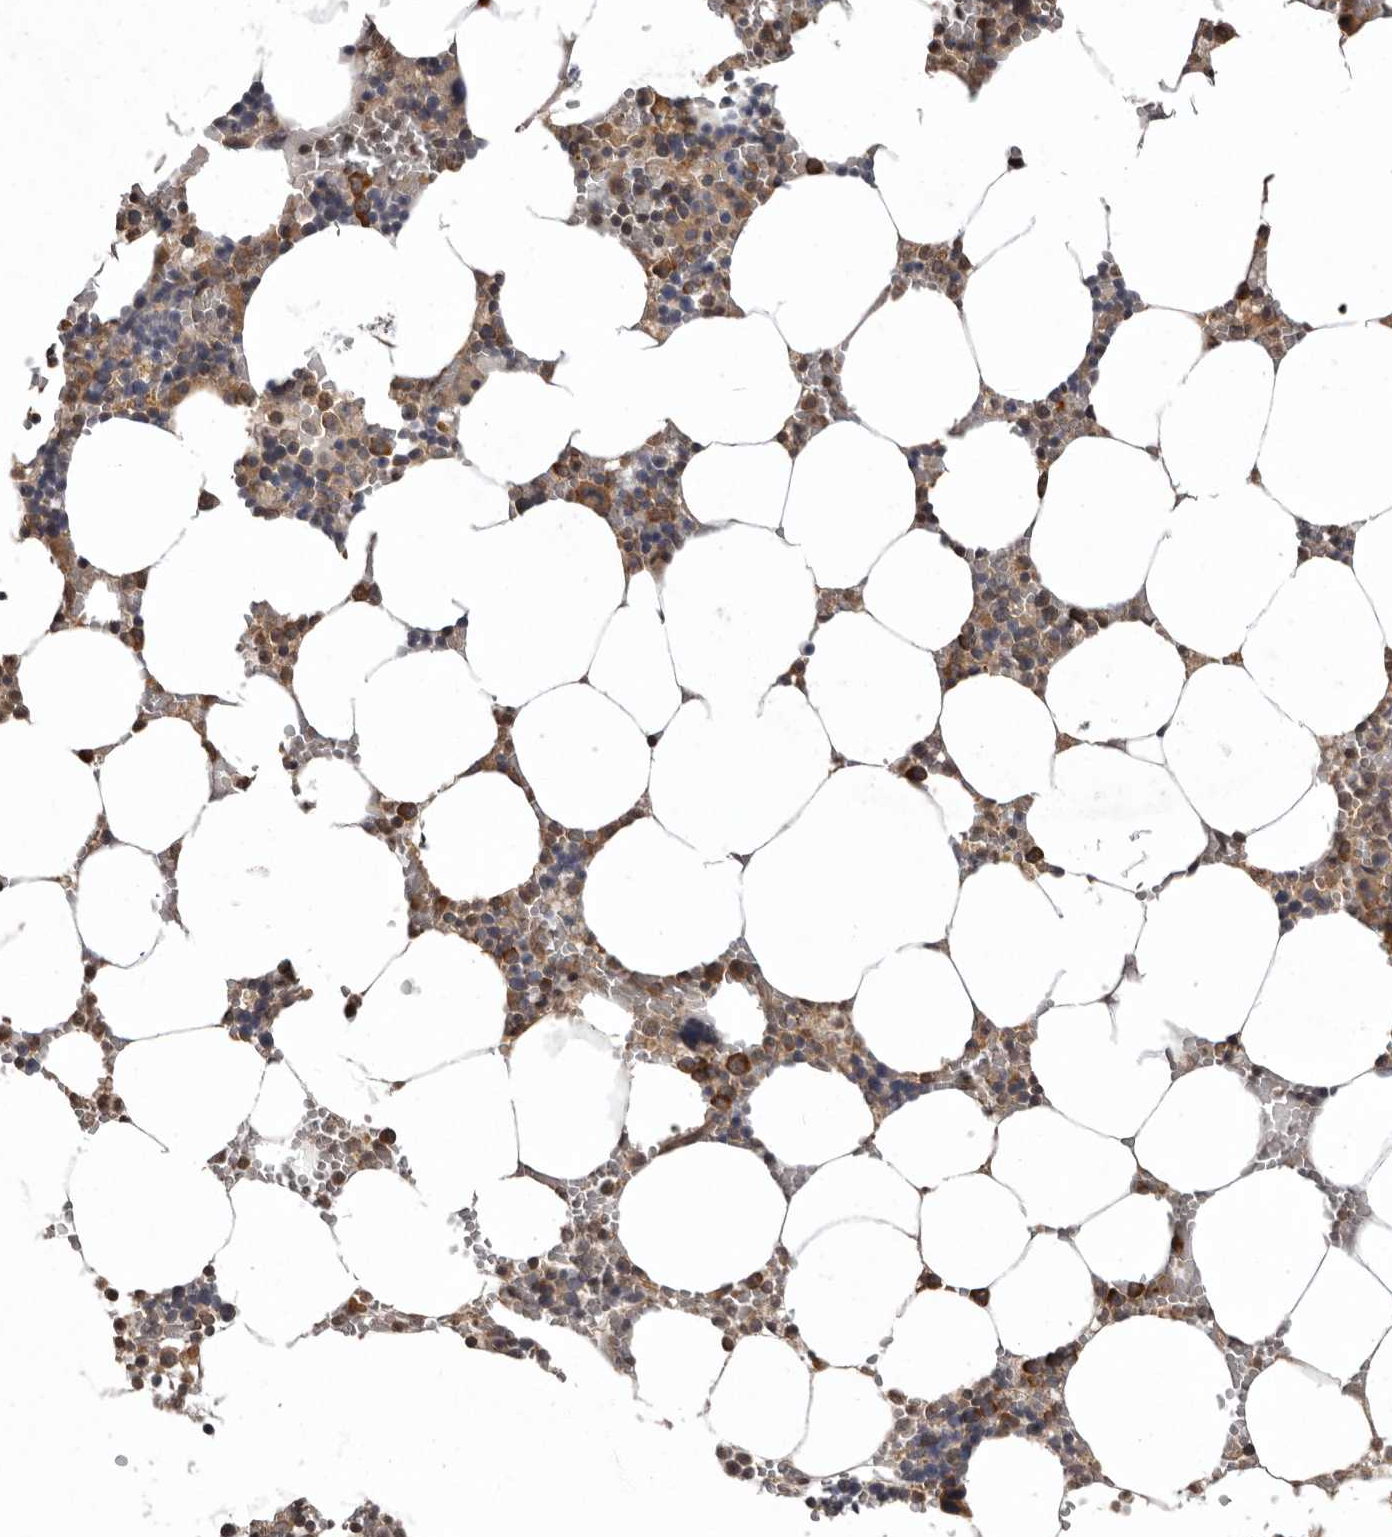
{"staining": {"intensity": "moderate", "quantity": ">75%", "location": "cytoplasmic/membranous"}, "tissue": "bone marrow", "cell_type": "Hematopoietic cells", "image_type": "normal", "snomed": [{"axis": "morphology", "description": "Normal tissue, NOS"}, {"axis": "topography", "description": "Bone marrow"}], "caption": "This micrograph exhibits immunohistochemistry (IHC) staining of normal bone marrow, with medium moderate cytoplasmic/membranous positivity in about >75% of hematopoietic cells.", "gene": "DARS1", "patient": {"sex": "male", "age": 70}}